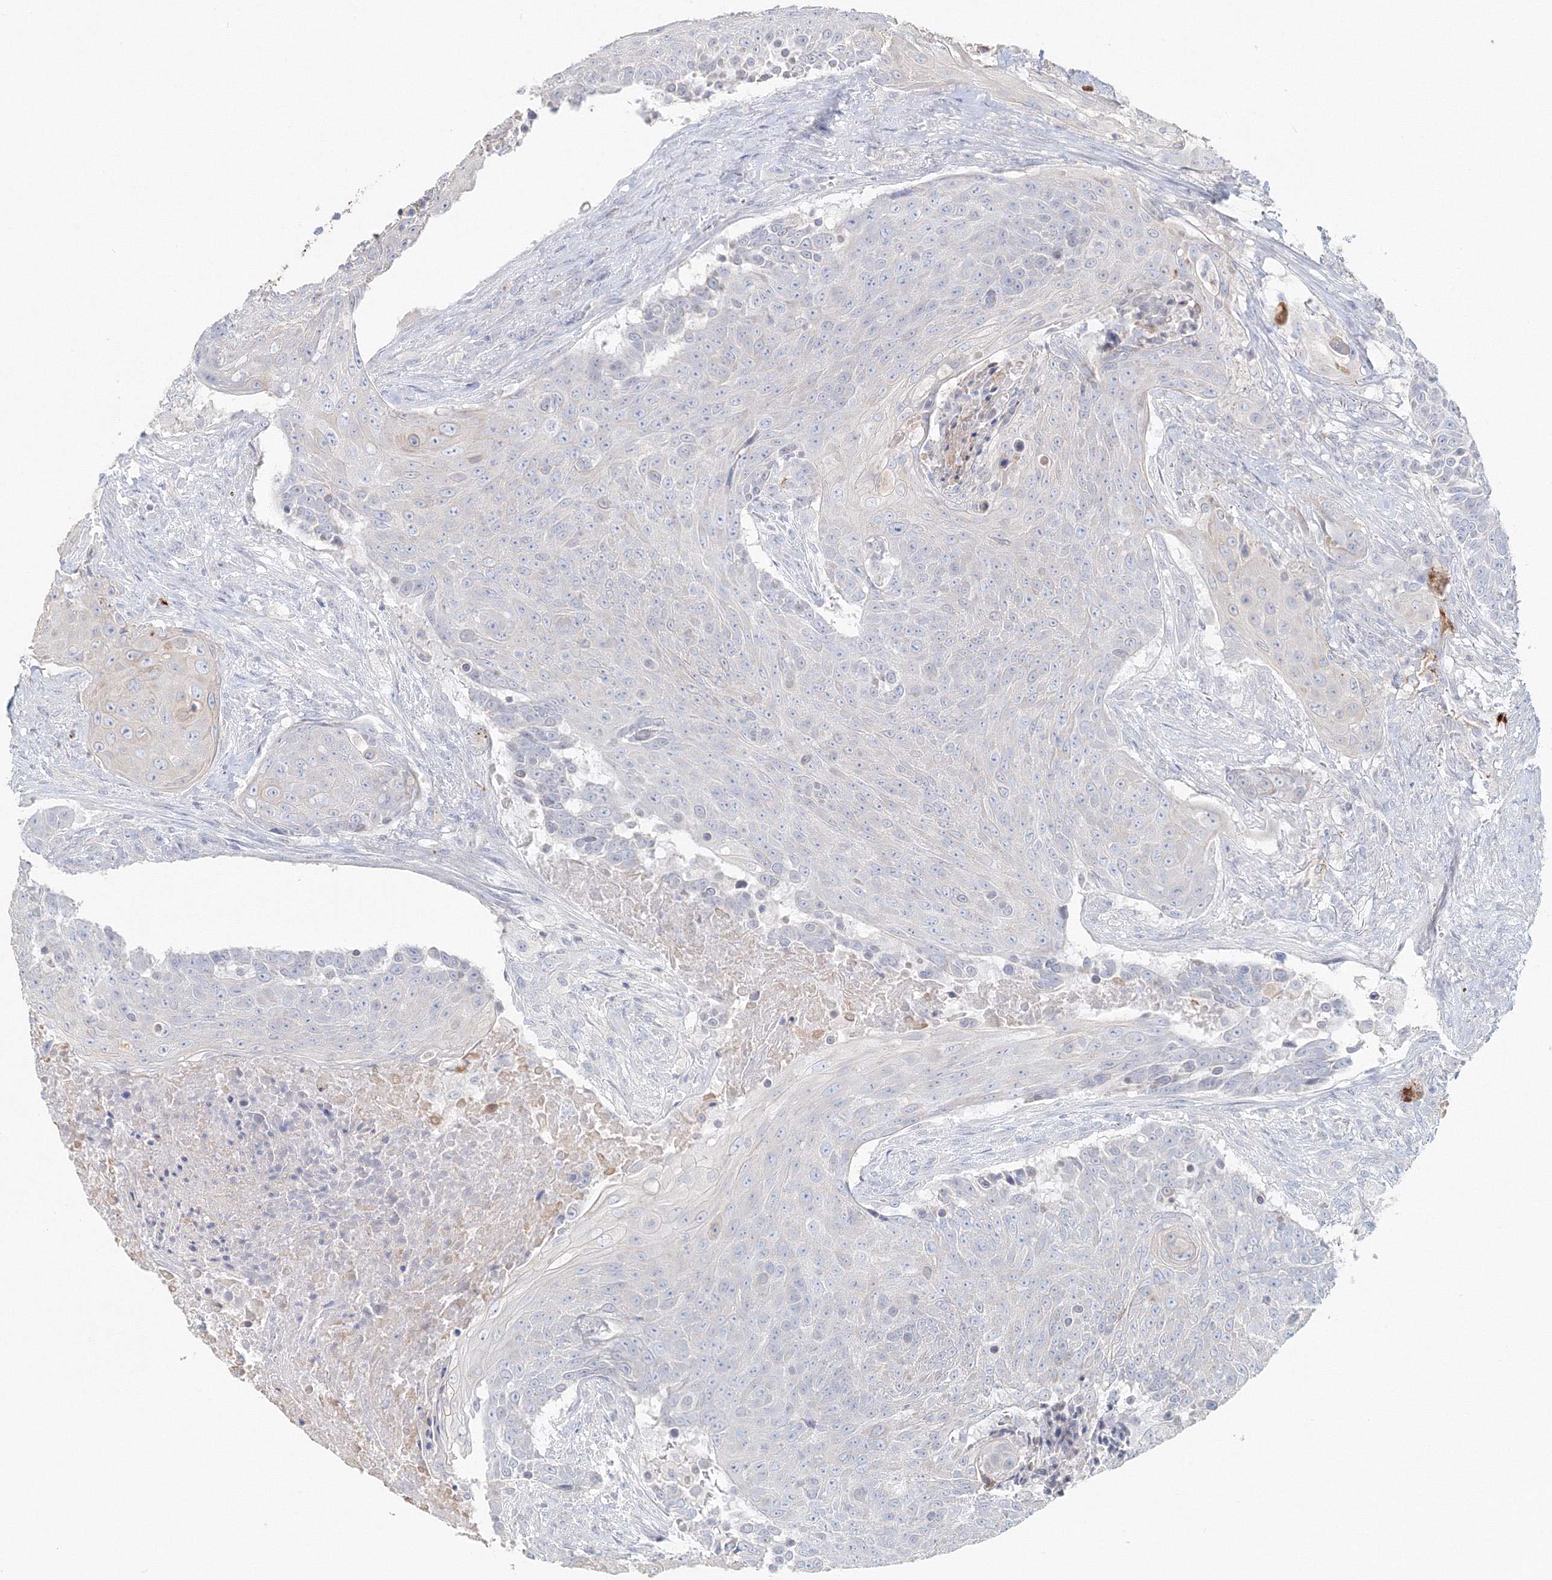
{"staining": {"intensity": "negative", "quantity": "none", "location": "none"}, "tissue": "urothelial cancer", "cell_type": "Tumor cells", "image_type": "cancer", "snomed": [{"axis": "morphology", "description": "Urothelial carcinoma, High grade"}, {"axis": "topography", "description": "Urinary bladder"}], "caption": "DAB (3,3'-diaminobenzidine) immunohistochemical staining of human high-grade urothelial carcinoma demonstrates no significant positivity in tumor cells.", "gene": "MMRN1", "patient": {"sex": "female", "age": 63}}